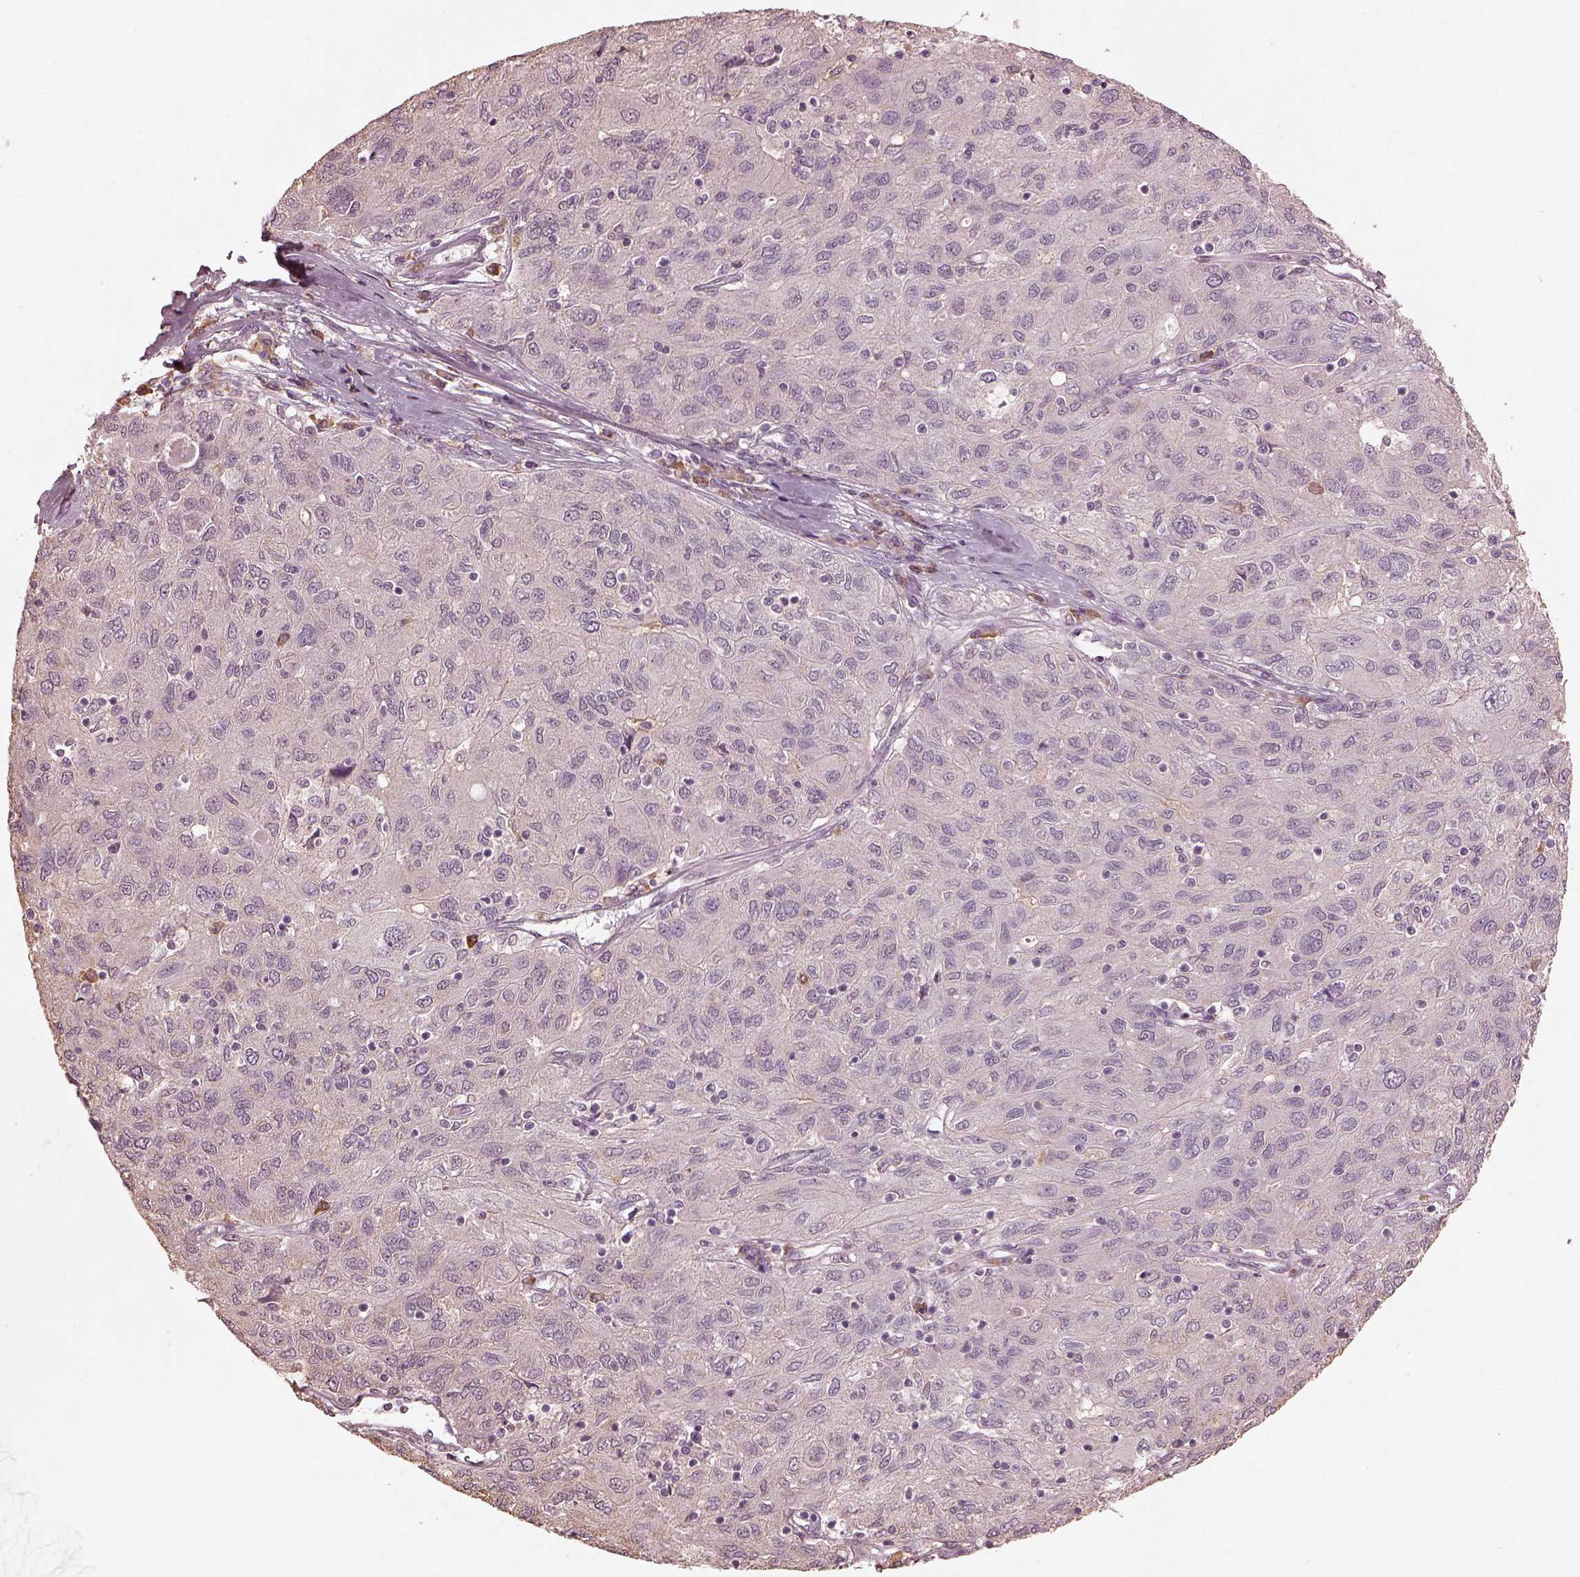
{"staining": {"intensity": "negative", "quantity": "none", "location": "none"}, "tissue": "ovarian cancer", "cell_type": "Tumor cells", "image_type": "cancer", "snomed": [{"axis": "morphology", "description": "Carcinoma, endometroid"}, {"axis": "topography", "description": "Ovary"}], "caption": "This is a image of immunohistochemistry (IHC) staining of ovarian cancer (endometroid carcinoma), which shows no staining in tumor cells.", "gene": "CALR3", "patient": {"sex": "female", "age": 50}}